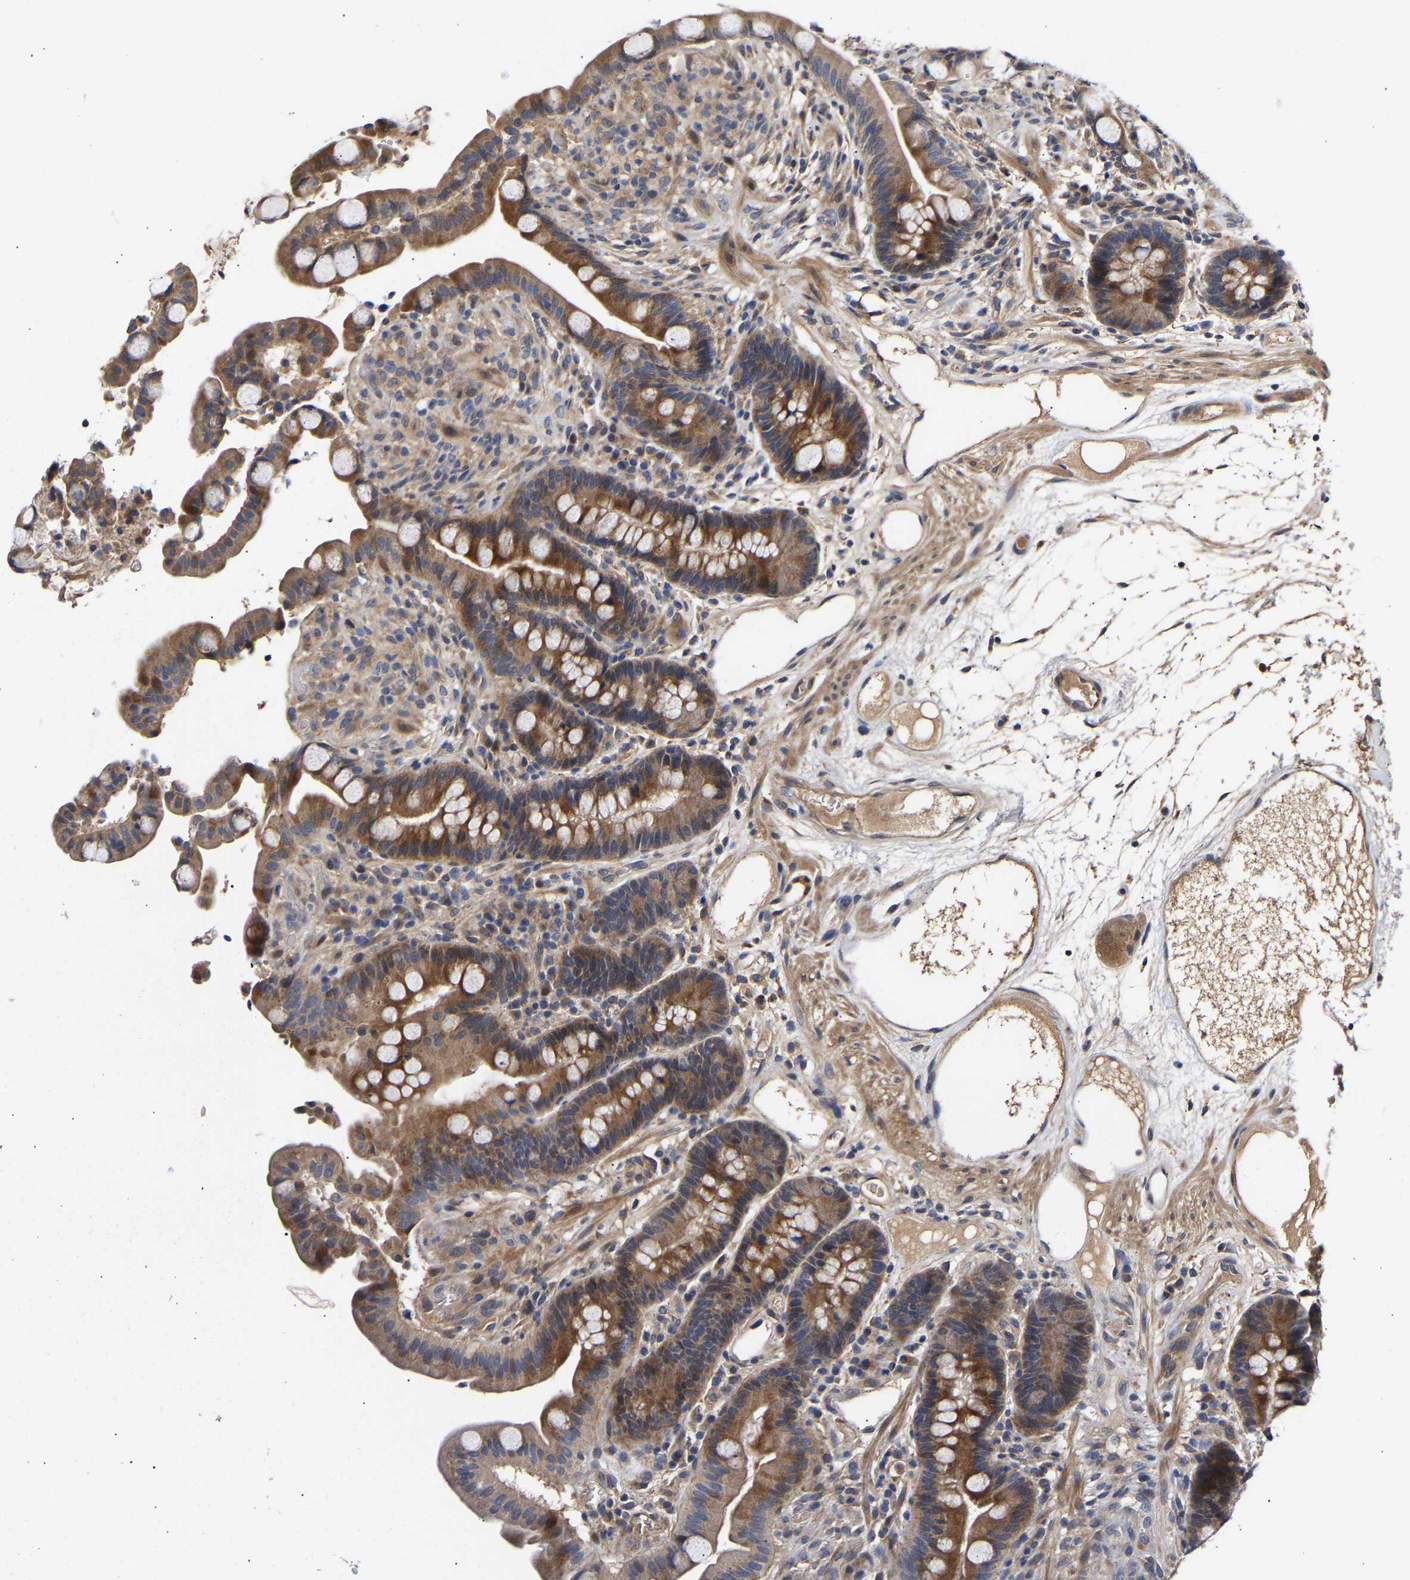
{"staining": {"intensity": "moderate", "quantity": ">75%", "location": "cytoplasmic/membranous"}, "tissue": "colon", "cell_type": "Endothelial cells", "image_type": "normal", "snomed": [{"axis": "morphology", "description": "Normal tissue, NOS"}, {"axis": "topography", "description": "Colon"}], "caption": "Colon was stained to show a protein in brown. There is medium levels of moderate cytoplasmic/membranous expression in approximately >75% of endothelial cells. The protein is shown in brown color, while the nuclei are stained blue.", "gene": "KASH5", "patient": {"sex": "male", "age": 73}}